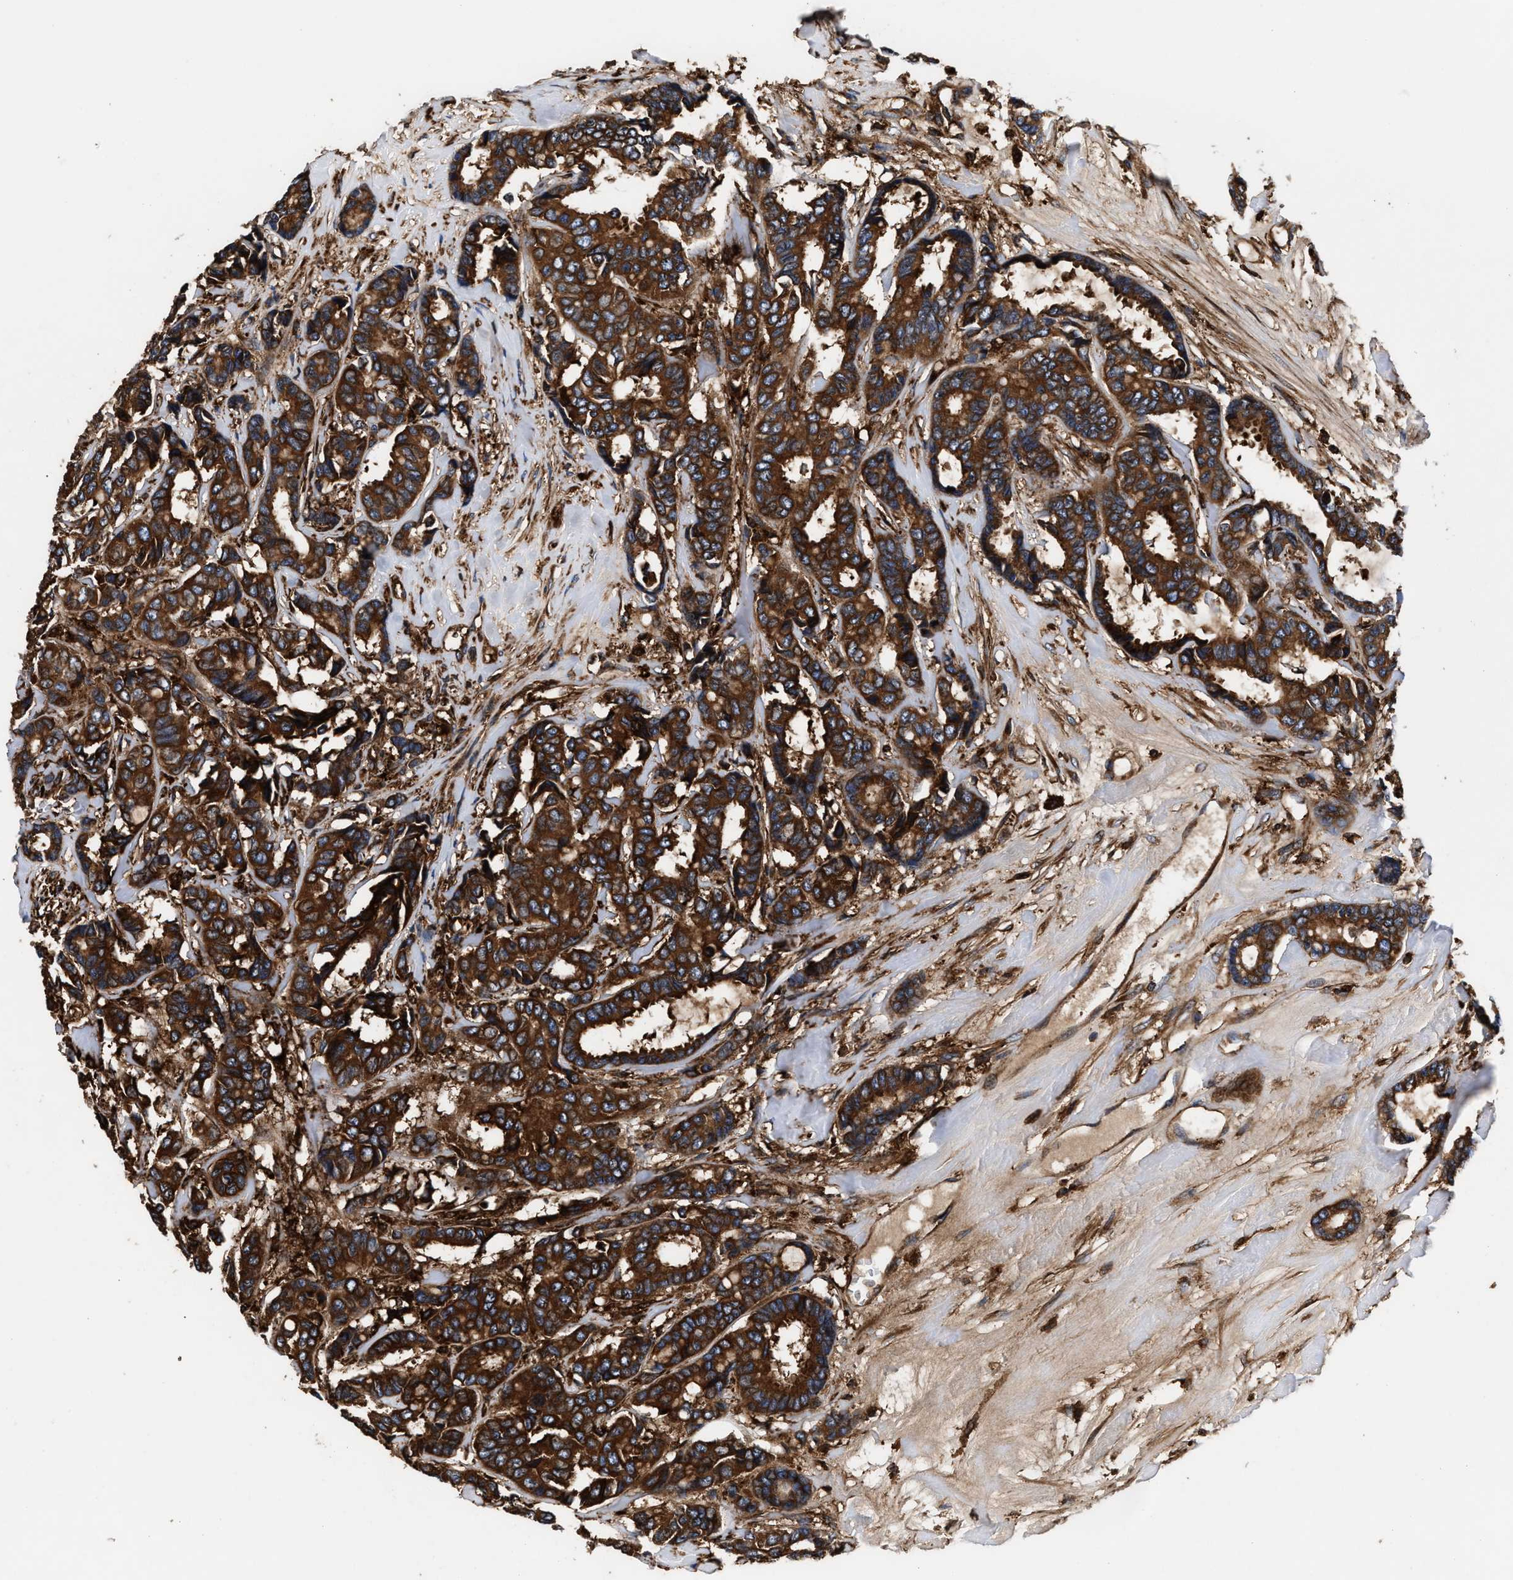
{"staining": {"intensity": "strong", "quantity": ">75%", "location": "cytoplasmic/membranous"}, "tissue": "breast cancer", "cell_type": "Tumor cells", "image_type": "cancer", "snomed": [{"axis": "morphology", "description": "Duct carcinoma"}, {"axis": "topography", "description": "Breast"}], "caption": "Infiltrating ductal carcinoma (breast) tissue exhibits strong cytoplasmic/membranous positivity in about >75% of tumor cells, visualized by immunohistochemistry.", "gene": "KYAT1", "patient": {"sex": "female", "age": 87}}